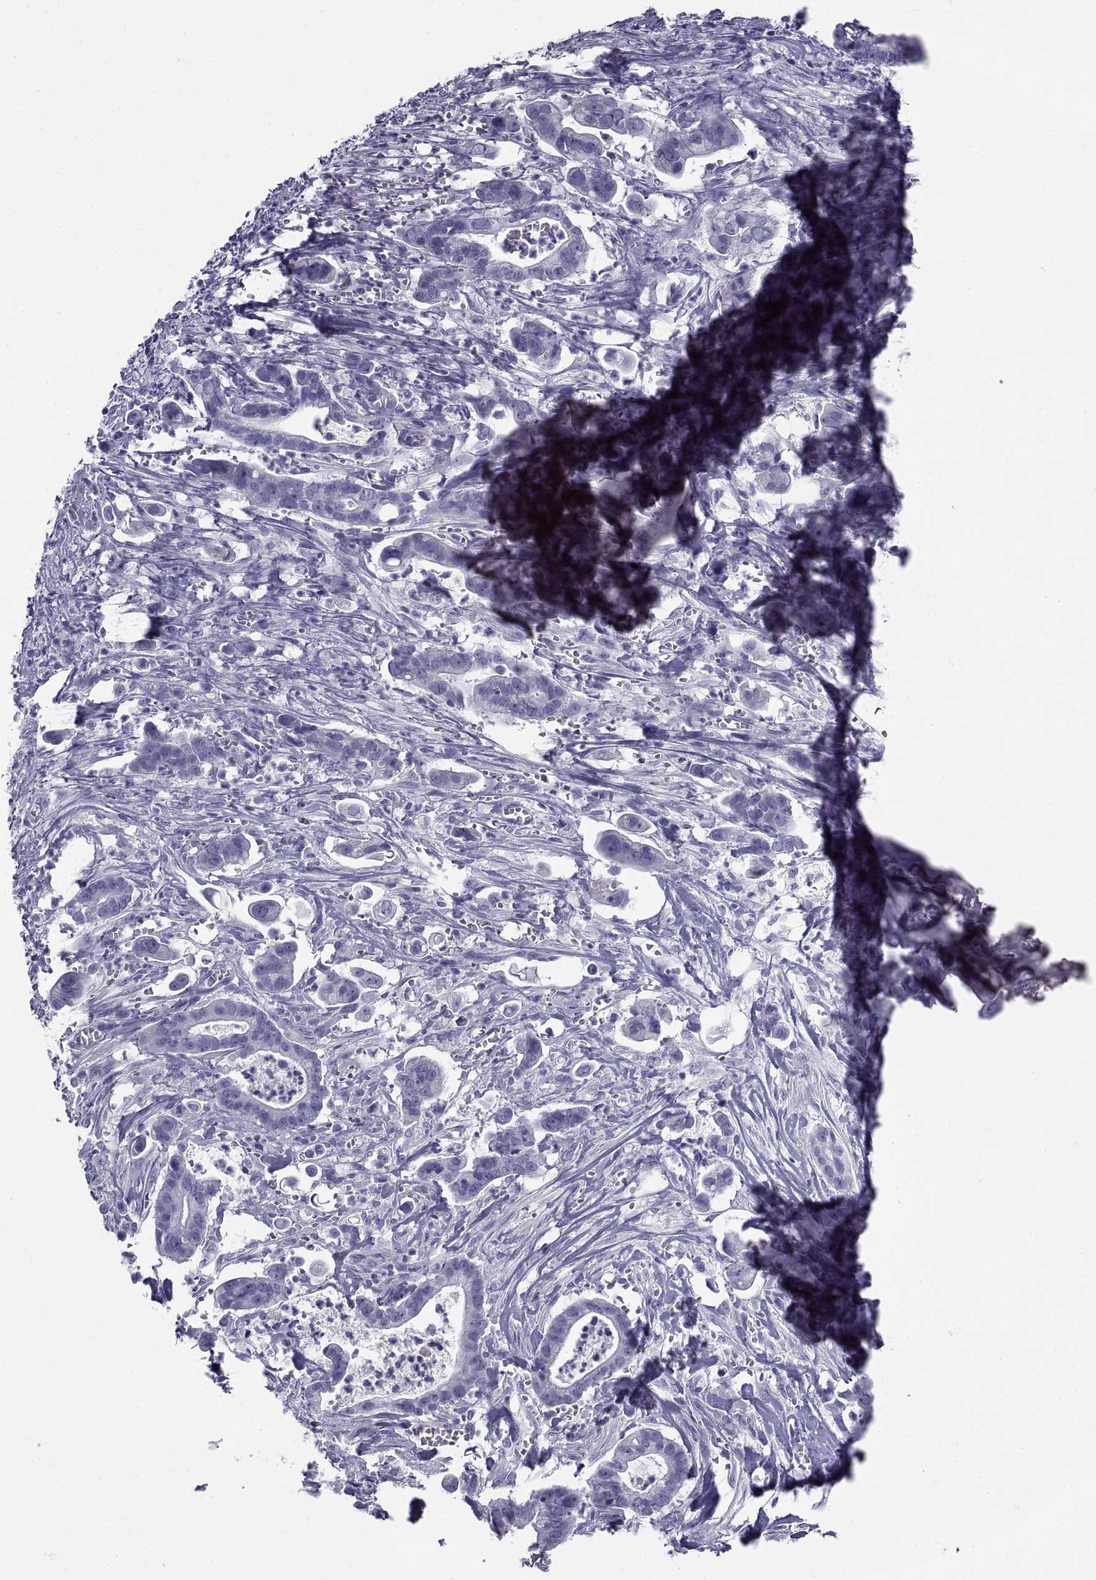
{"staining": {"intensity": "negative", "quantity": "none", "location": "none"}, "tissue": "pancreatic cancer", "cell_type": "Tumor cells", "image_type": "cancer", "snomed": [{"axis": "morphology", "description": "Adenocarcinoma, NOS"}, {"axis": "topography", "description": "Pancreas"}], "caption": "The micrograph displays no staining of tumor cells in adenocarcinoma (pancreatic). (DAB immunohistochemistry (IHC) visualized using brightfield microscopy, high magnification).", "gene": "NPTX2", "patient": {"sex": "male", "age": 61}}